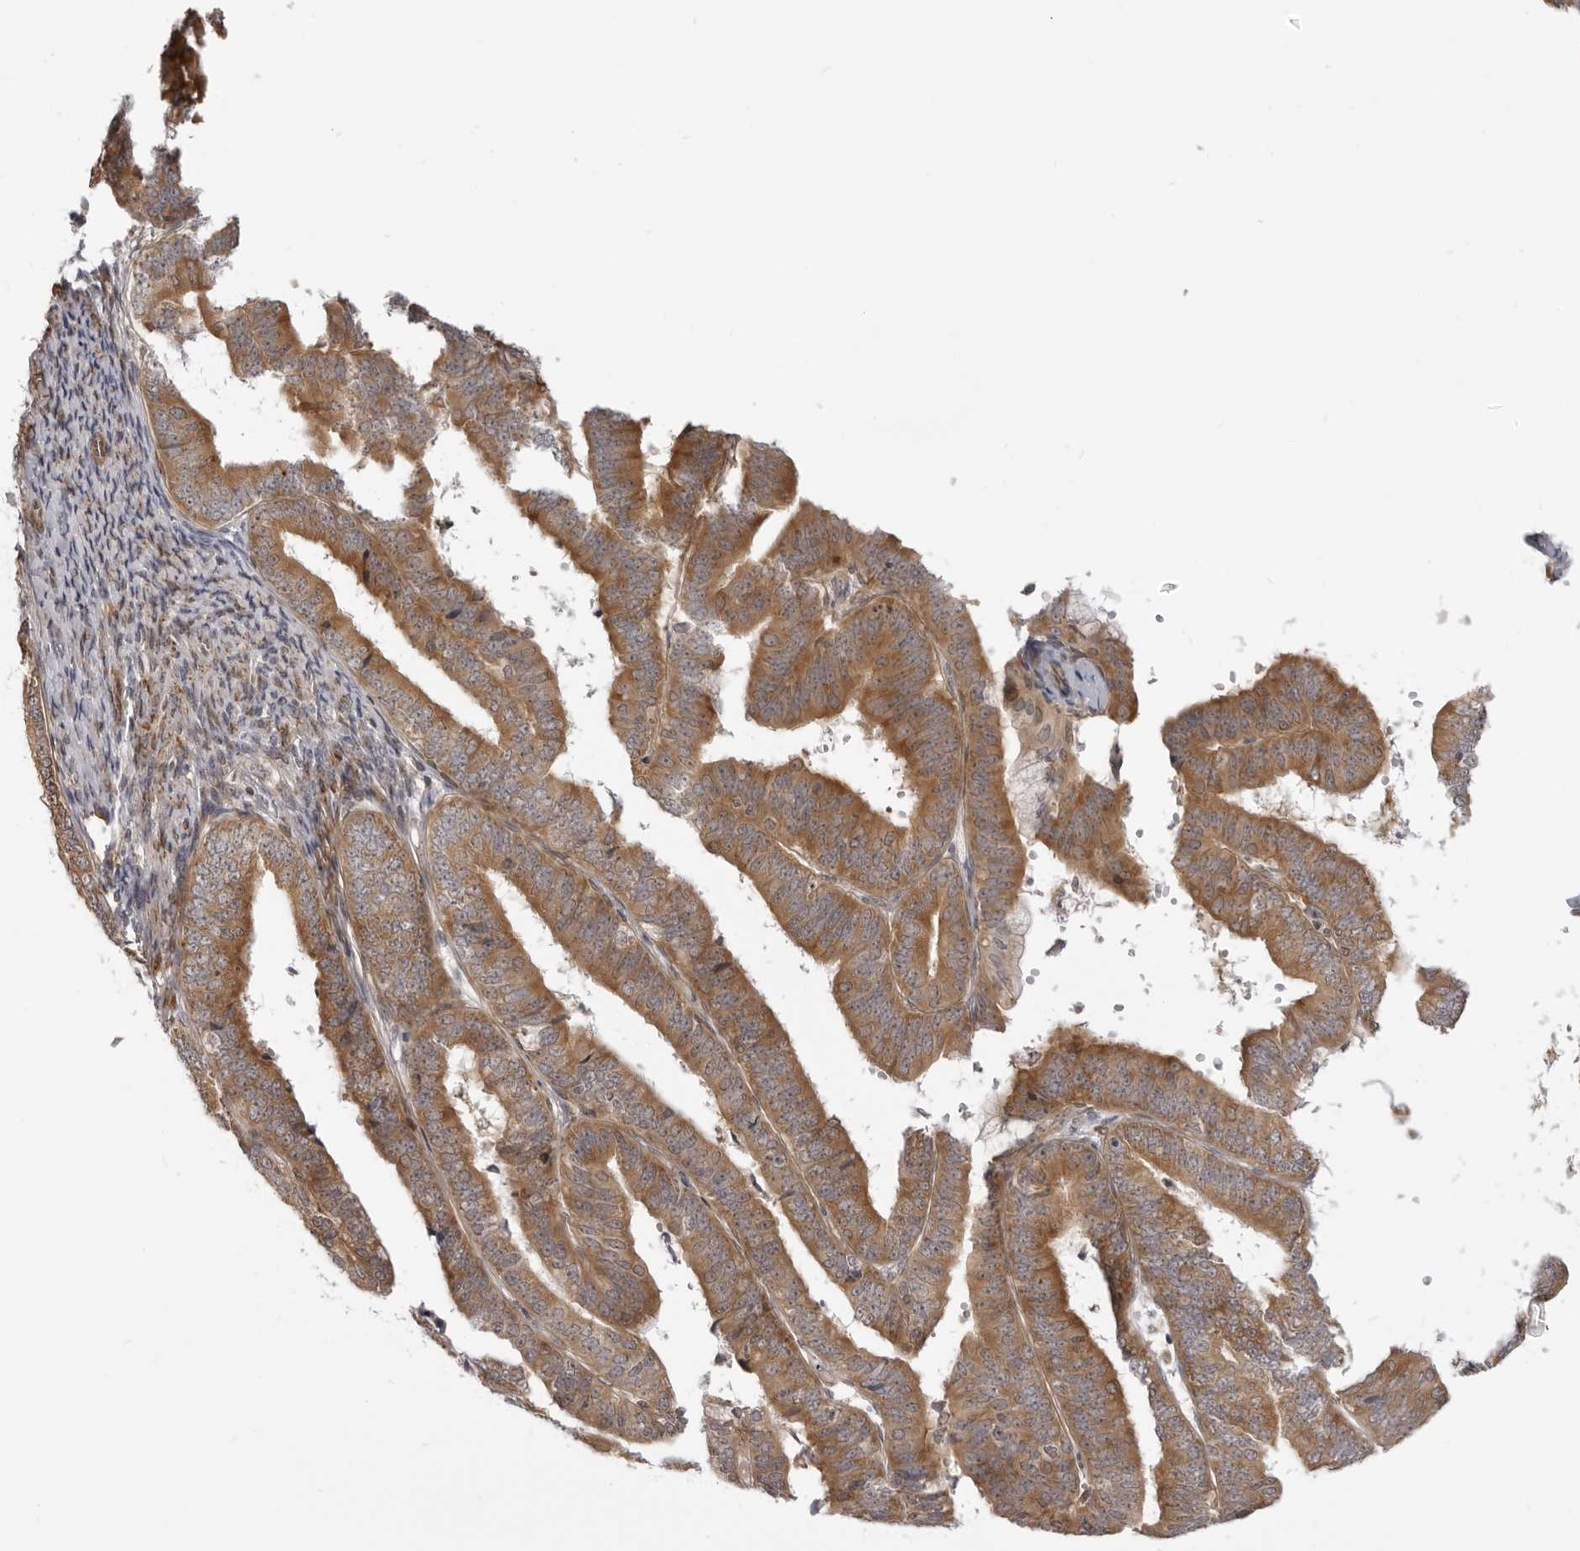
{"staining": {"intensity": "moderate", "quantity": ">75%", "location": "cytoplasmic/membranous"}, "tissue": "endometrial cancer", "cell_type": "Tumor cells", "image_type": "cancer", "snomed": [{"axis": "morphology", "description": "Adenocarcinoma, NOS"}, {"axis": "topography", "description": "Endometrium"}], "caption": "Protein staining exhibits moderate cytoplasmic/membranous positivity in about >75% of tumor cells in endometrial cancer (adenocarcinoma).", "gene": "SRGAP2", "patient": {"sex": "female", "age": 63}}